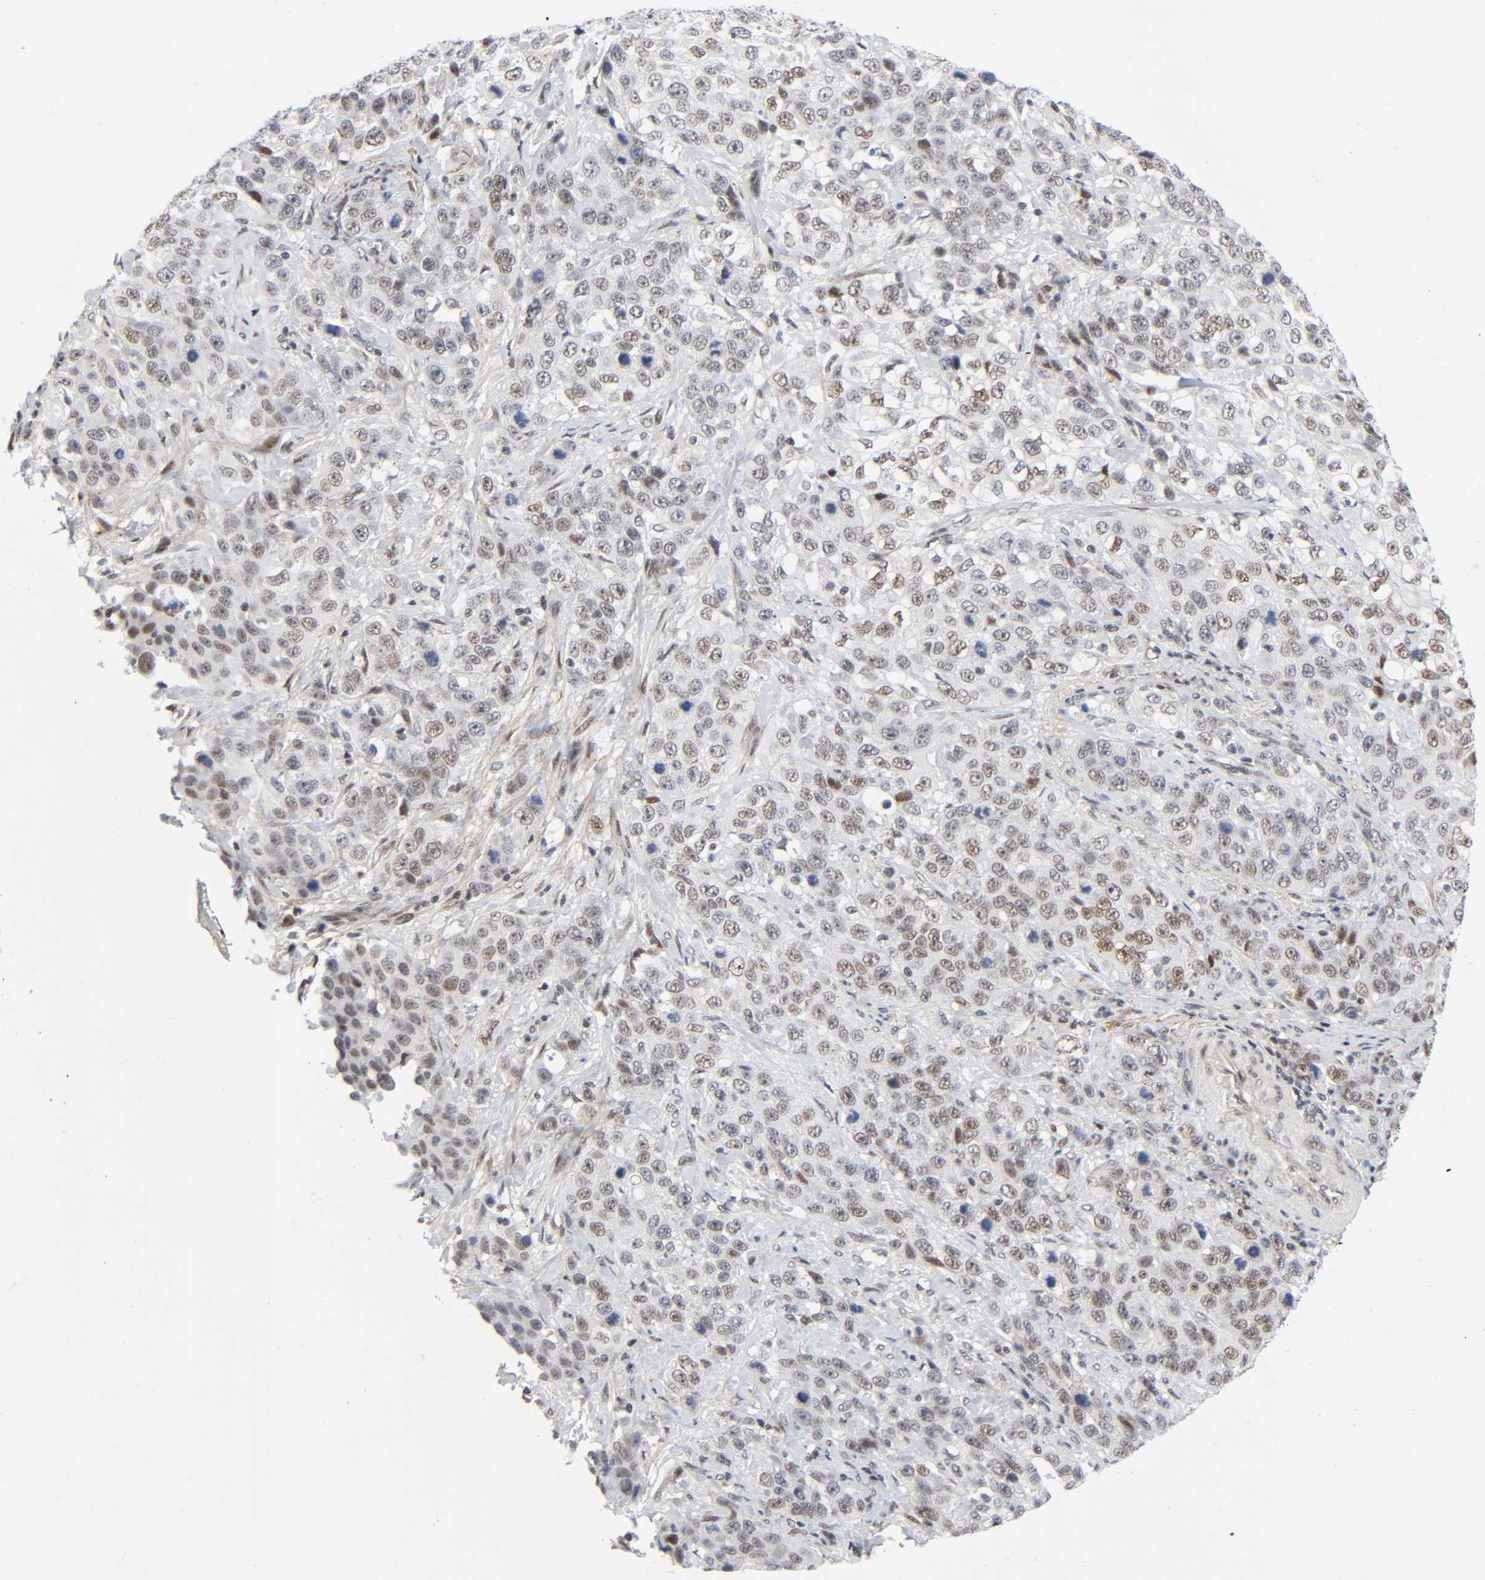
{"staining": {"intensity": "weak", "quantity": ">75%", "location": "nuclear"}, "tissue": "stomach cancer", "cell_type": "Tumor cells", "image_type": "cancer", "snomed": [{"axis": "morphology", "description": "Normal tissue, NOS"}, {"axis": "morphology", "description": "Adenocarcinoma, NOS"}, {"axis": "topography", "description": "Stomach"}], "caption": "This micrograph exhibits IHC staining of stomach cancer (adenocarcinoma), with low weak nuclear positivity in about >75% of tumor cells.", "gene": "DIDO1", "patient": {"sex": "male", "age": 48}}